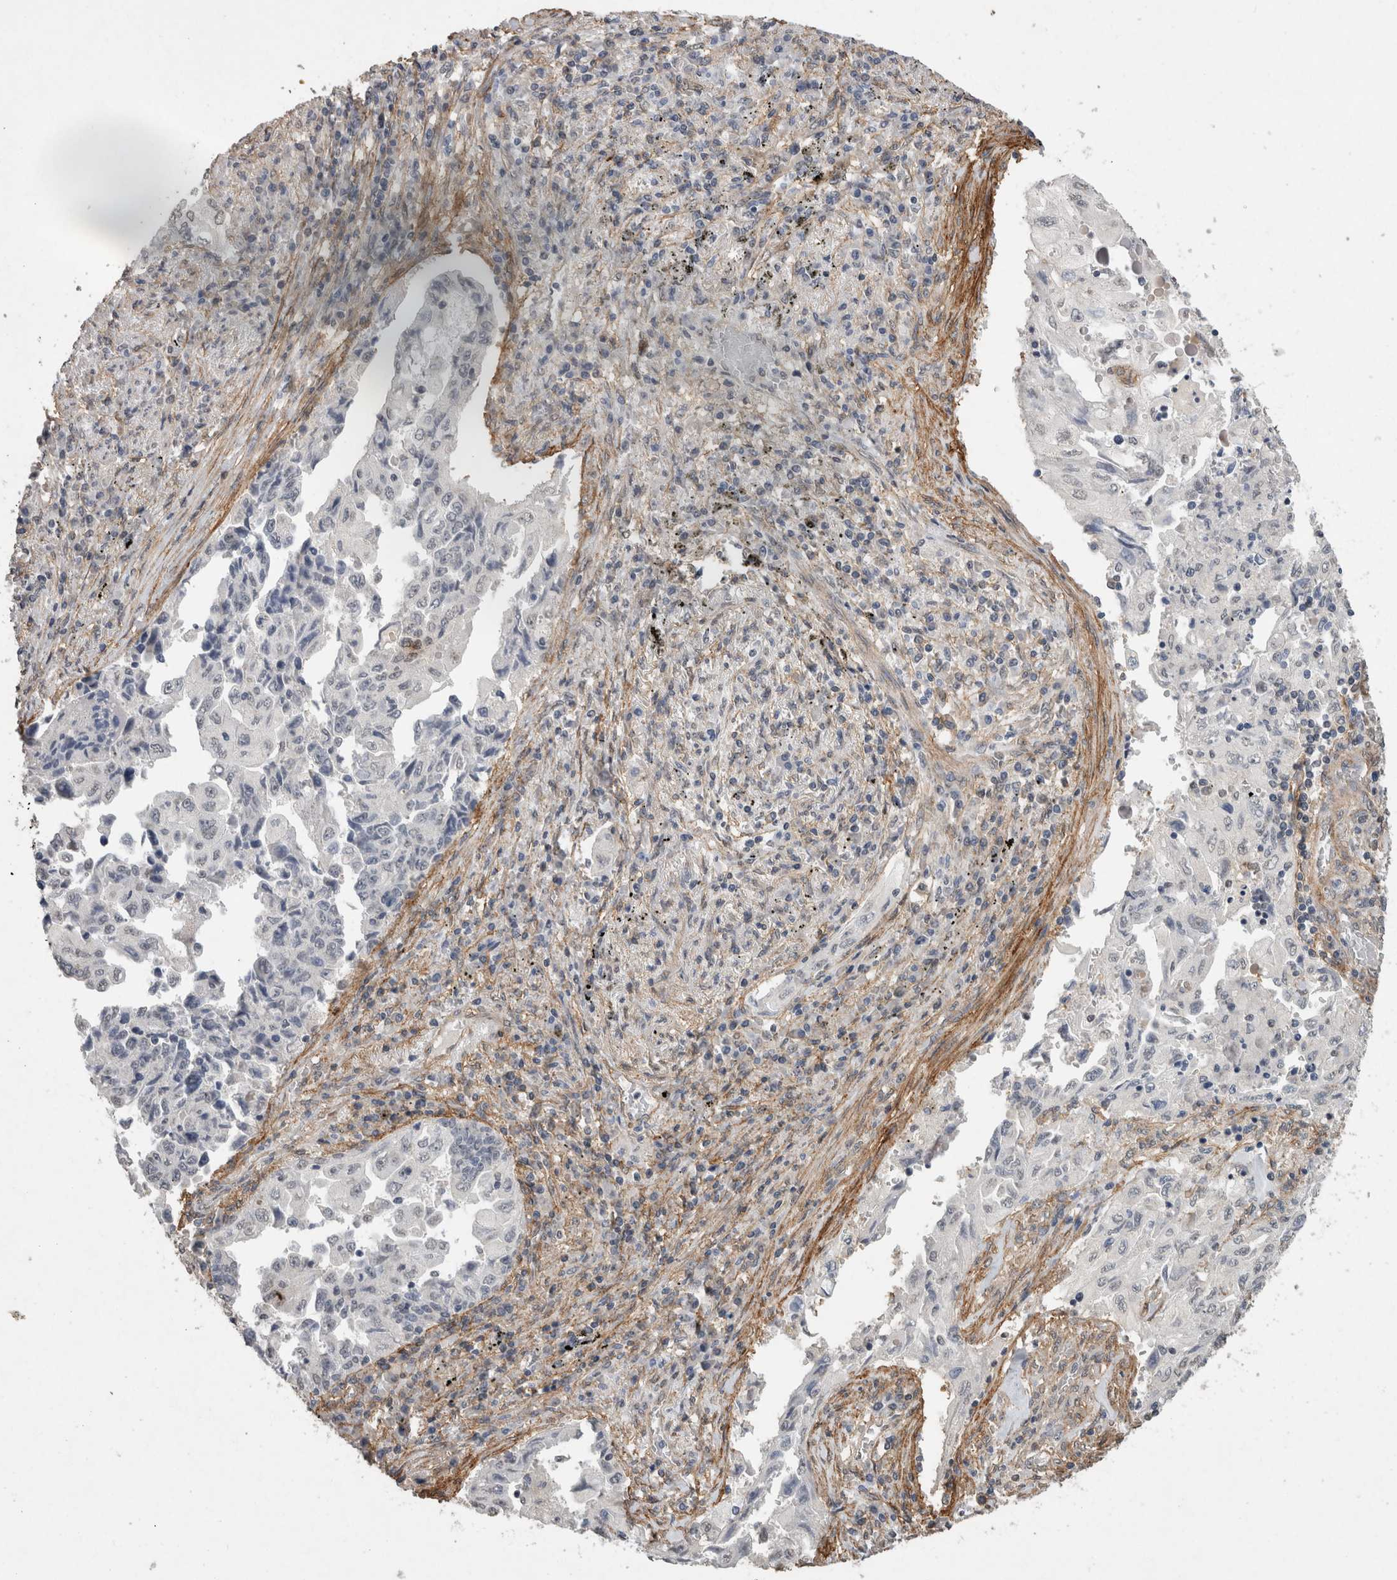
{"staining": {"intensity": "negative", "quantity": "none", "location": "none"}, "tissue": "lung cancer", "cell_type": "Tumor cells", "image_type": "cancer", "snomed": [{"axis": "morphology", "description": "Adenocarcinoma, NOS"}, {"axis": "topography", "description": "Lung"}], "caption": "DAB (3,3'-diaminobenzidine) immunohistochemical staining of human lung adenocarcinoma demonstrates no significant positivity in tumor cells.", "gene": "RECK", "patient": {"sex": "female", "age": 51}}